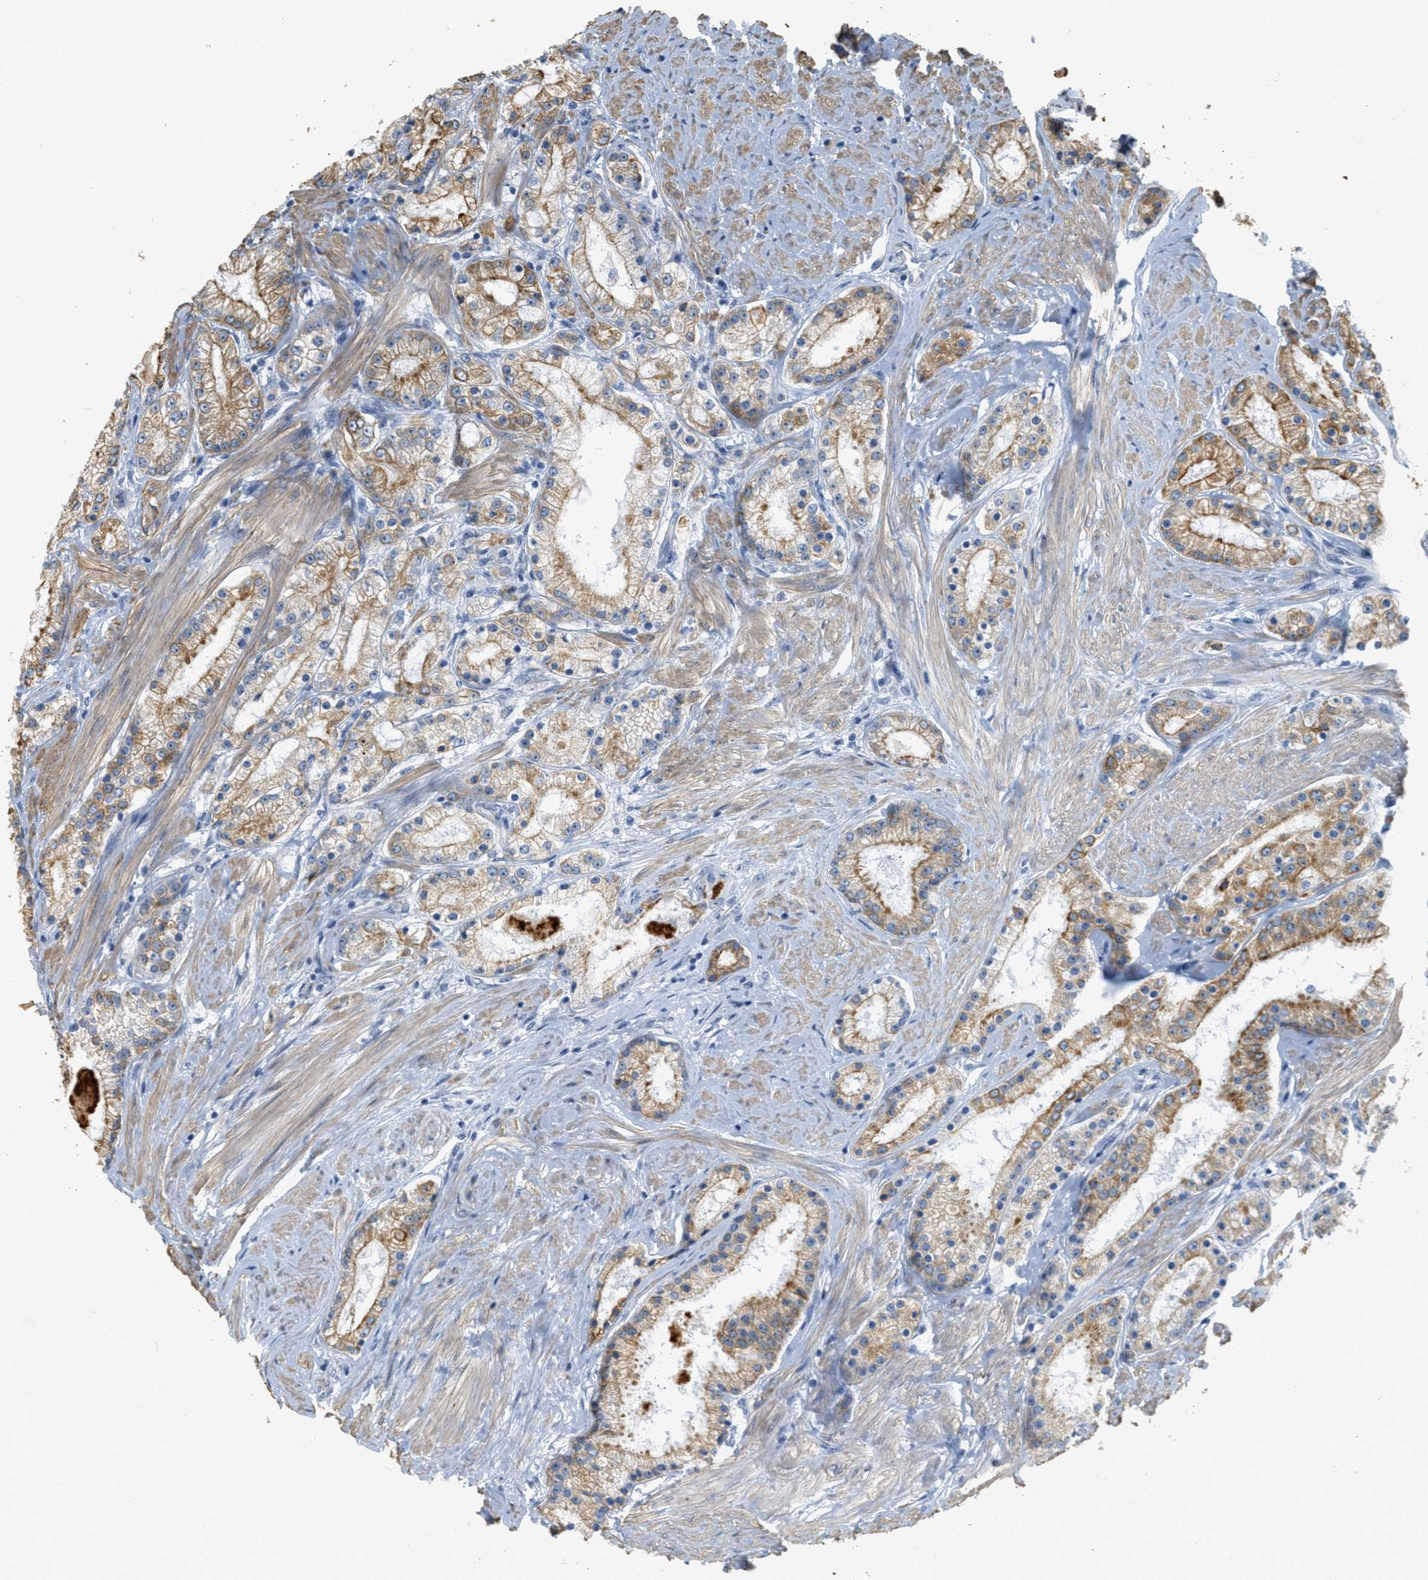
{"staining": {"intensity": "moderate", "quantity": ">75%", "location": "cytoplasmic/membranous"}, "tissue": "prostate cancer", "cell_type": "Tumor cells", "image_type": "cancer", "snomed": [{"axis": "morphology", "description": "Adenocarcinoma, Low grade"}, {"axis": "topography", "description": "Prostate"}], "caption": "This histopathology image displays immunohistochemistry (IHC) staining of prostate cancer (adenocarcinoma (low-grade)), with medium moderate cytoplasmic/membranous positivity in about >75% of tumor cells.", "gene": "MRS2", "patient": {"sex": "male", "age": 63}}